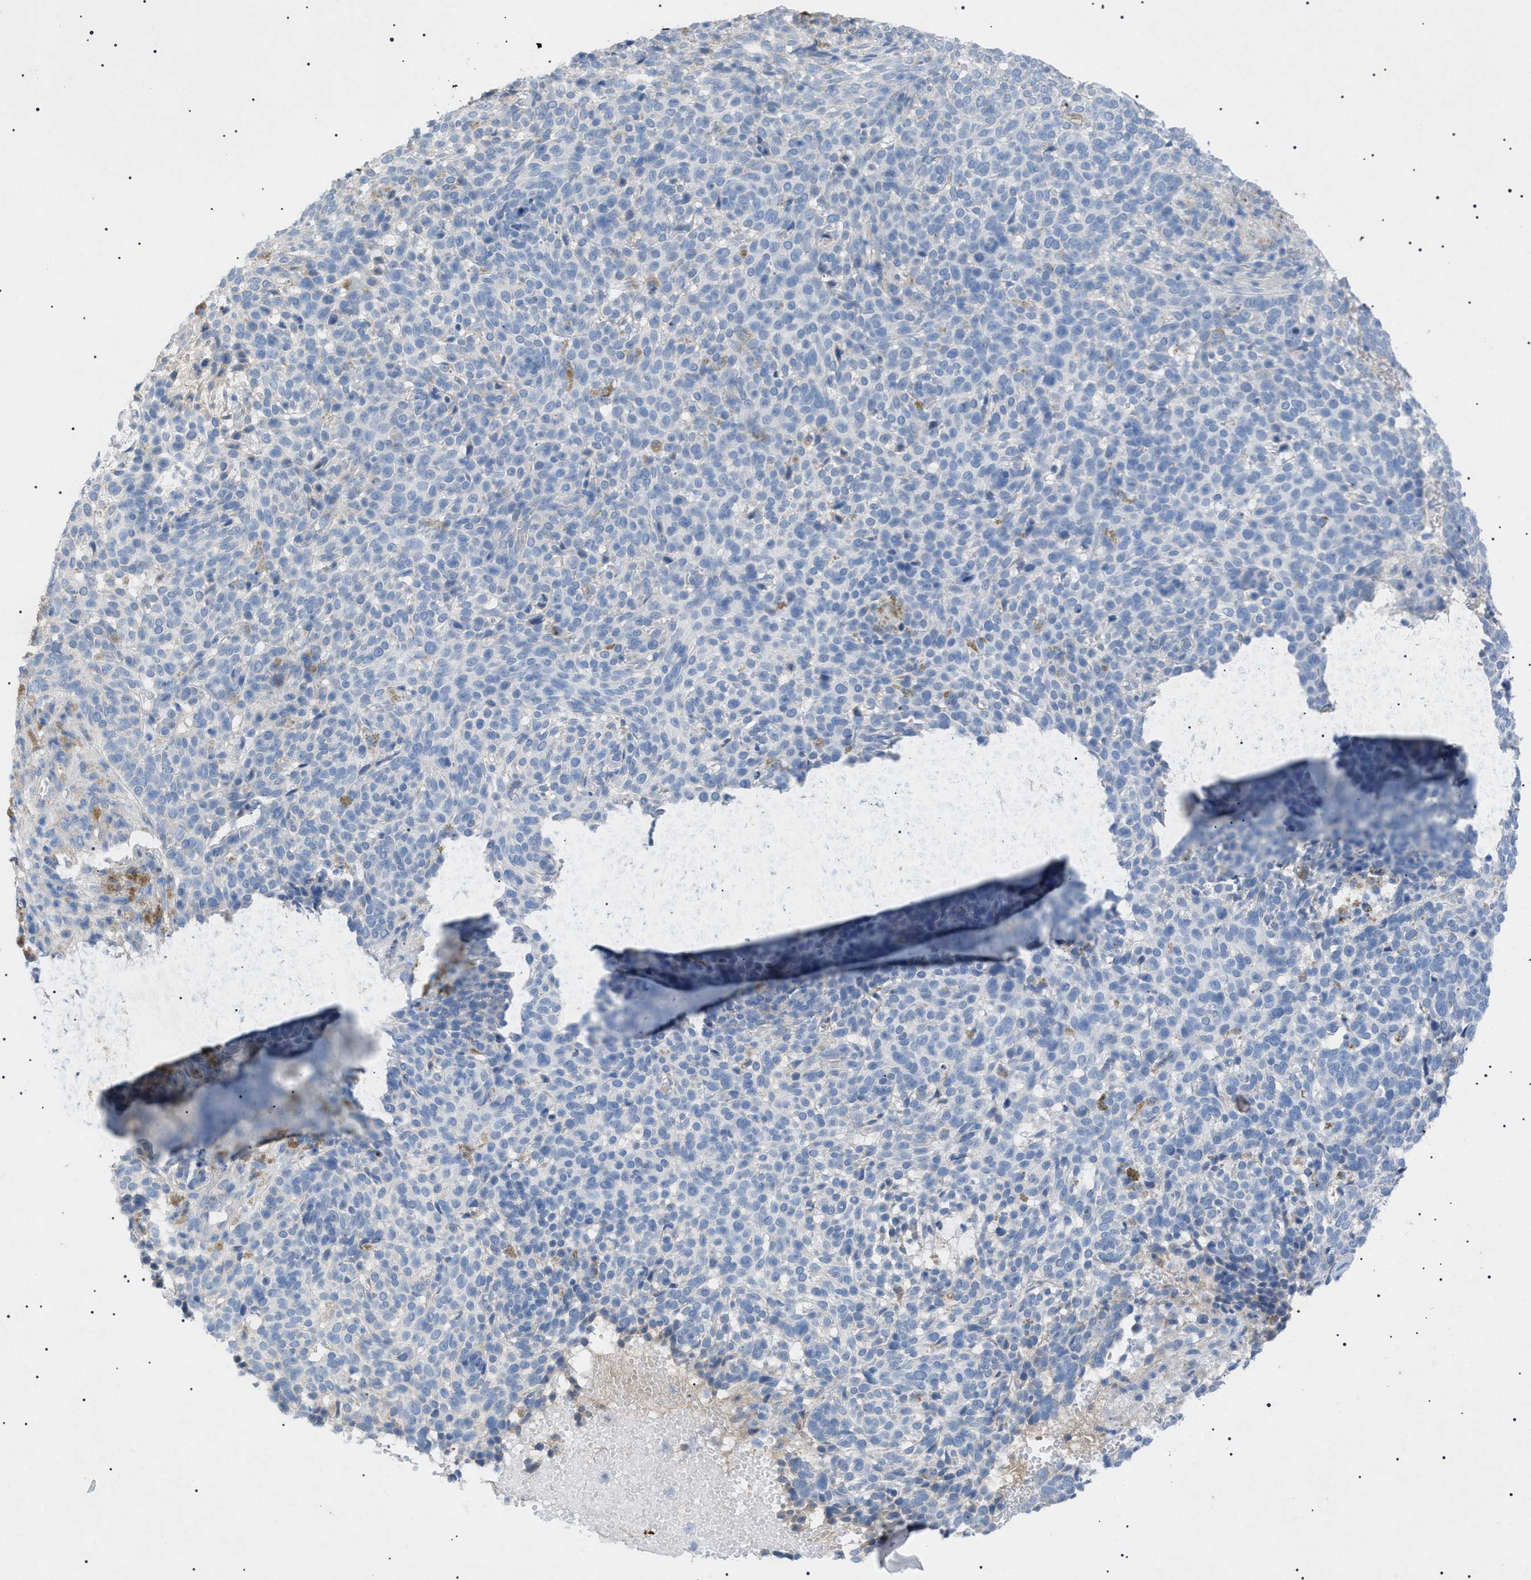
{"staining": {"intensity": "negative", "quantity": "none", "location": "none"}, "tissue": "skin cancer", "cell_type": "Tumor cells", "image_type": "cancer", "snomed": [{"axis": "morphology", "description": "Basal cell carcinoma"}, {"axis": "topography", "description": "Skin"}], "caption": "Photomicrograph shows no significant protein staining in tumor cells of basal cell carcinoma (skin).", "gene": "ADAMTS1", "patient": {"sex": "male", "age": 85}}